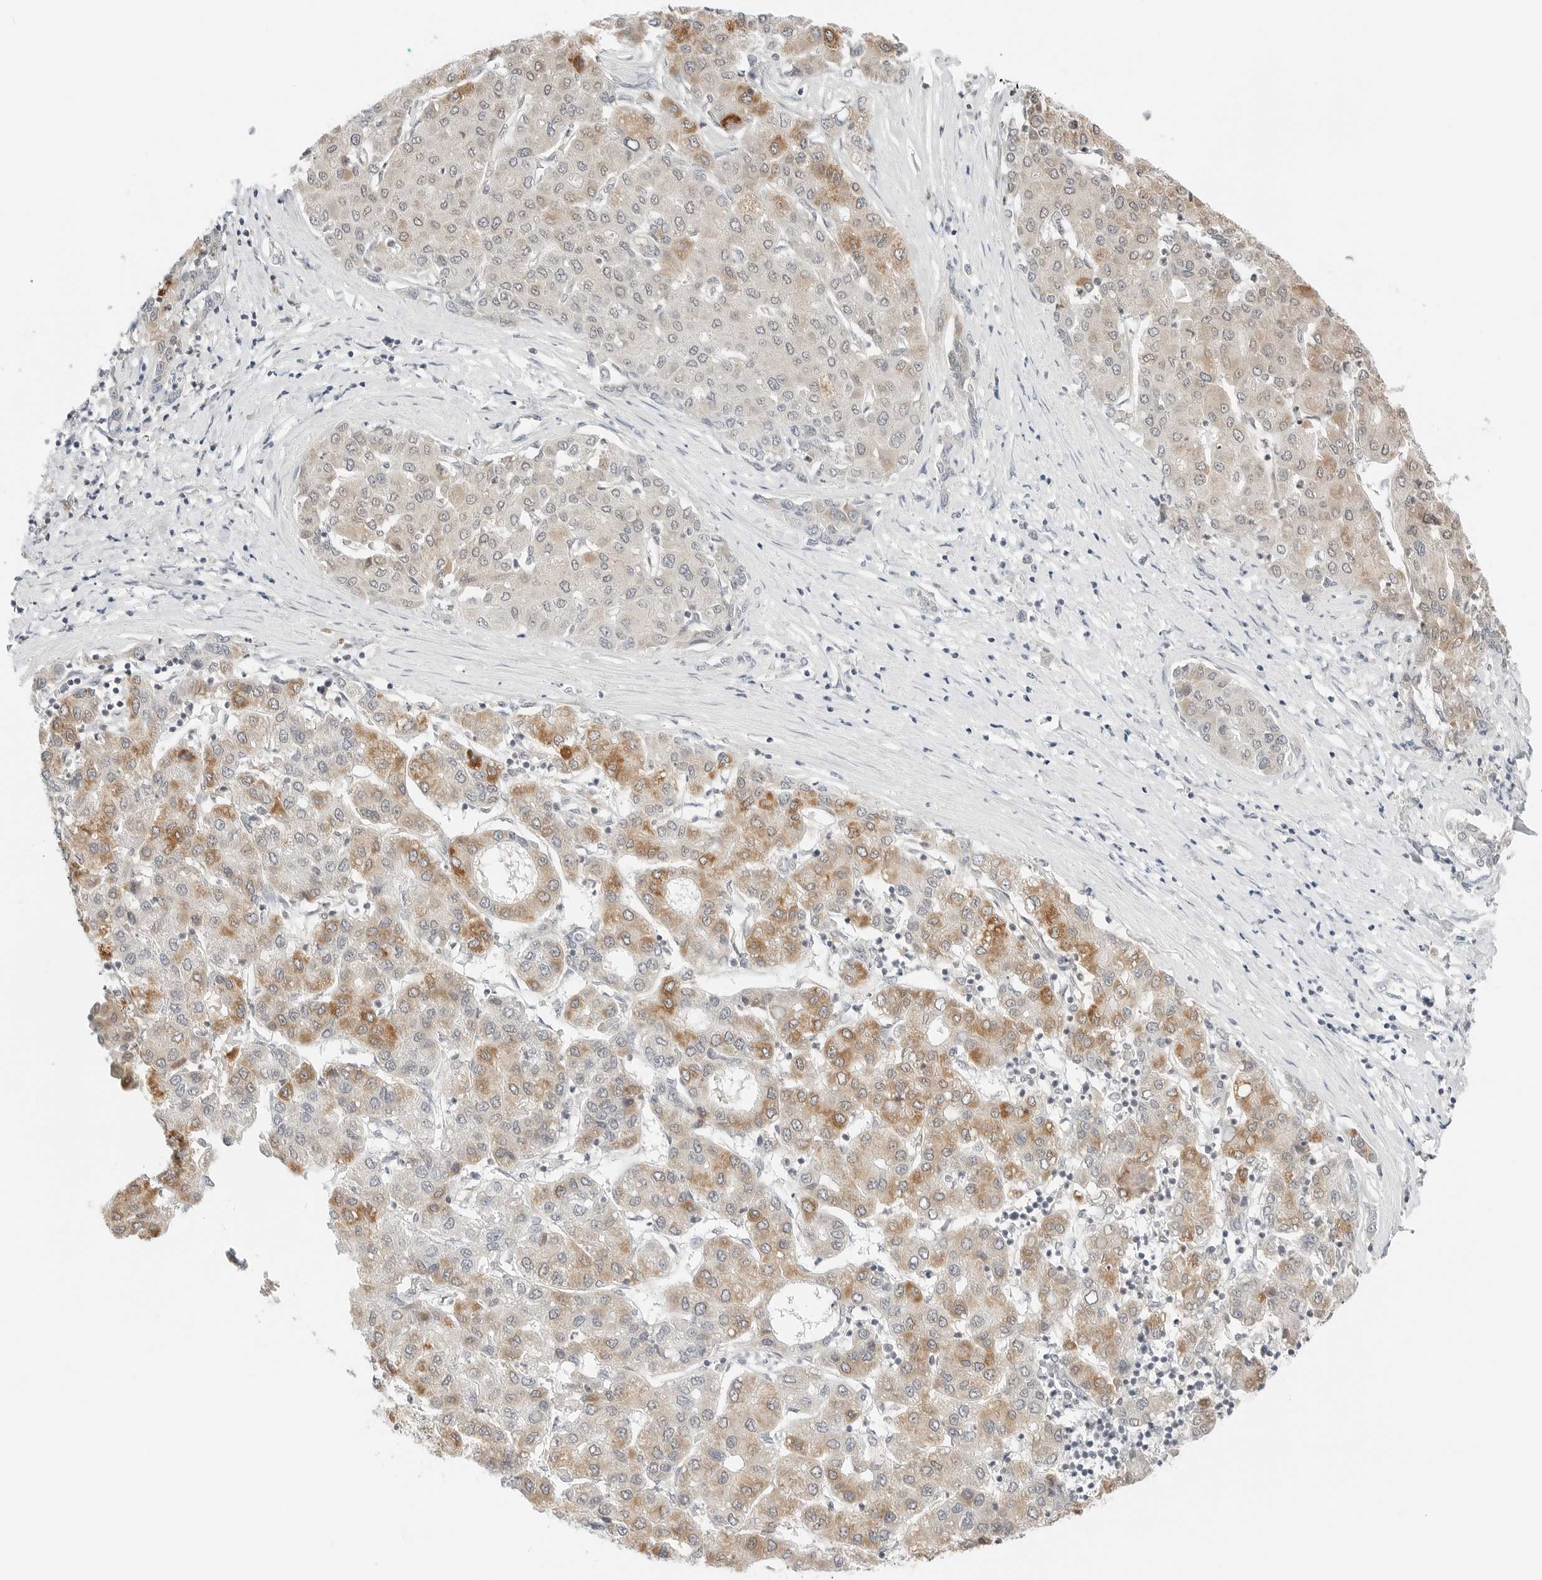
{"staining": {"intensity": "moderate", "quantity": "25%-75%", "location": "cytoplasmic/membranous"}, "tissue": "liver cancer", "cell_type": "Tumor cells", "image_type": "cancer", "snomed": [{"axis": "morphology", "description": "Carcinoma, Hepatocellular, NOS"}, {"axis": "topography", "description": "Liver"}], "caption": "A brown stain labels moderate cytoplasmic/membranous expression of a protein in liver hepatocellular carcinoma tumor cells.", "gene": "IQCC", "patient": {"sex": "male", "age": 65}}